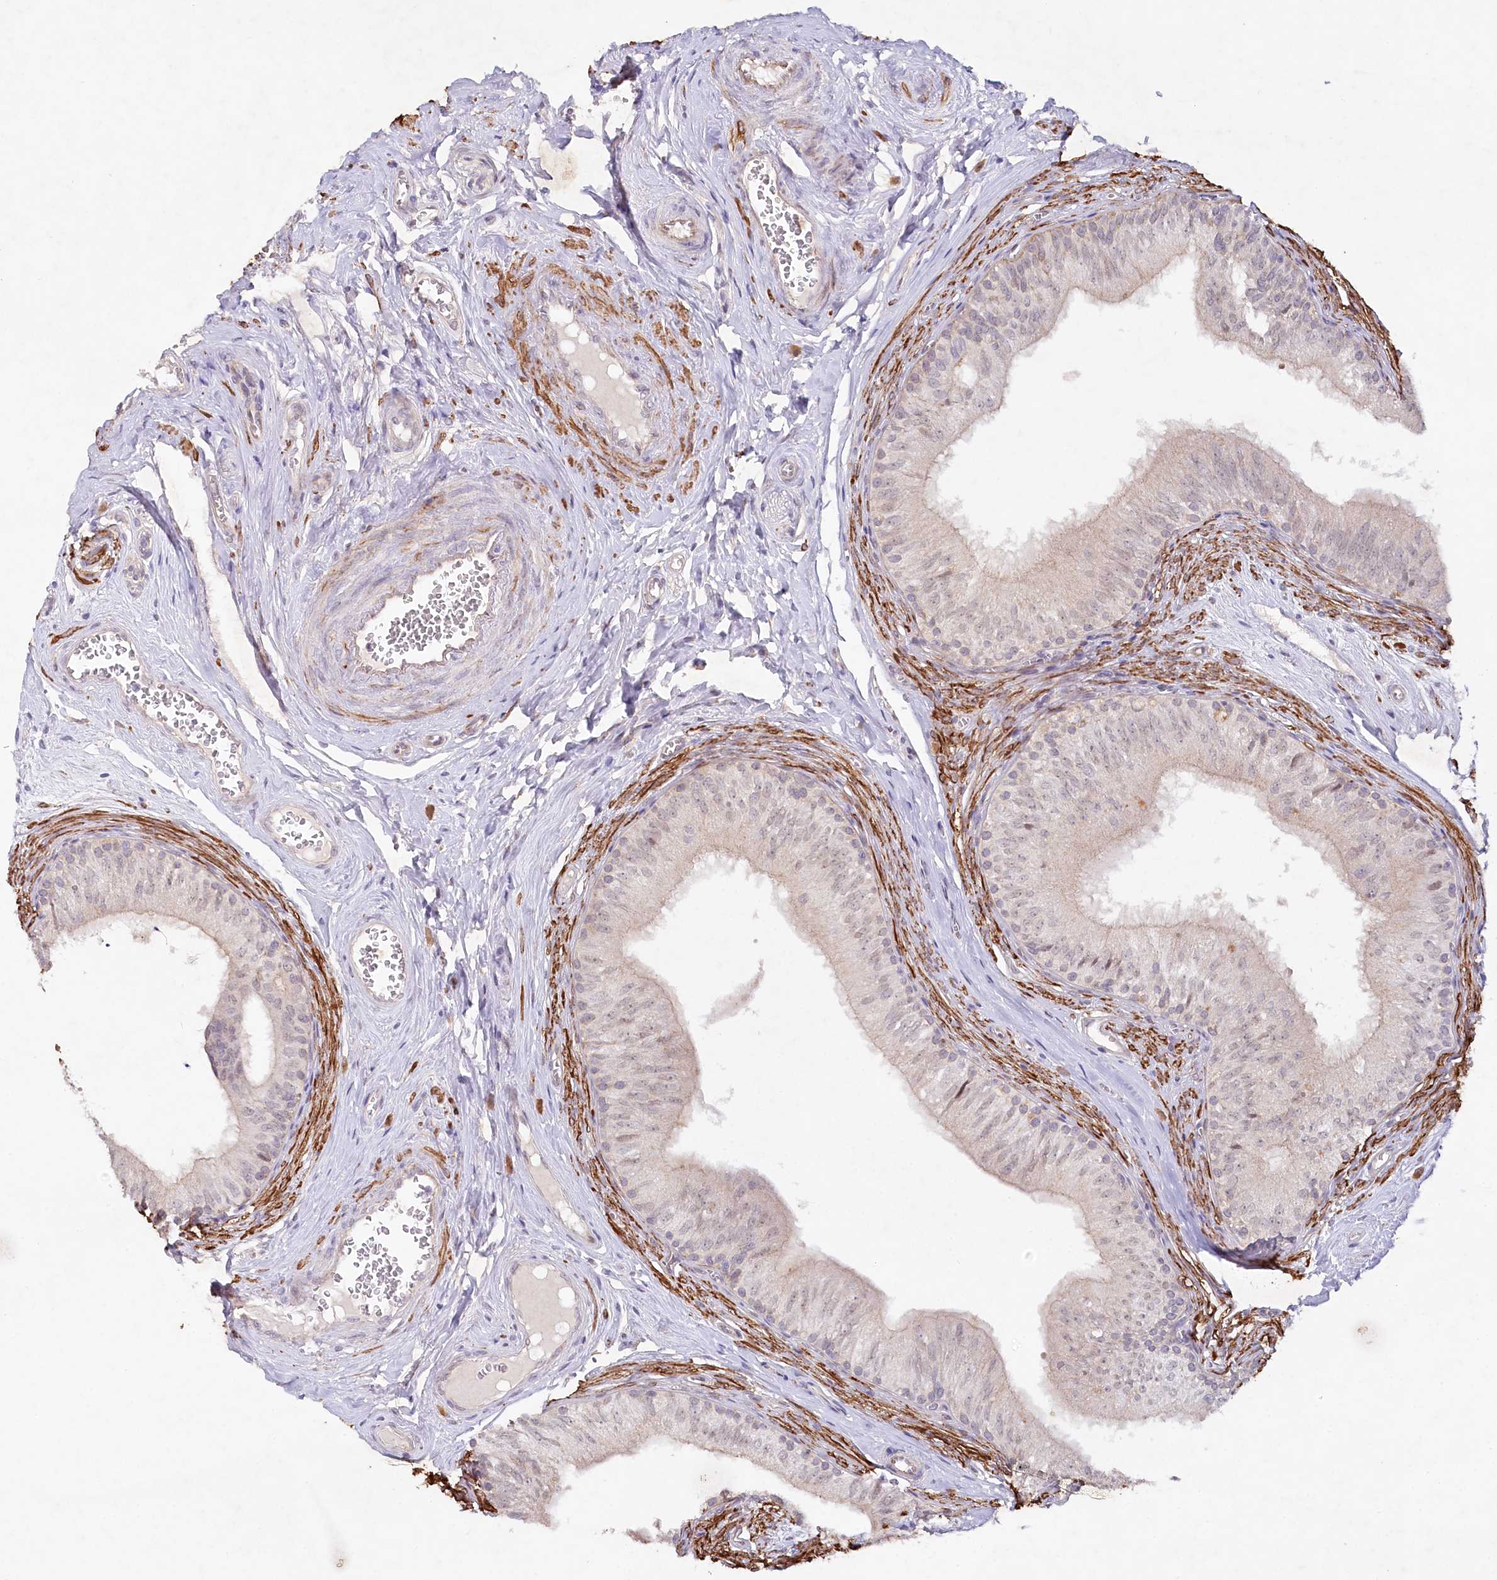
{"staining": {"intensity": "strong", "quantity": "<25%", "location": "cytoplasmic/membranous"}, "tissue": "epididymis", "cell_type": "Glandular cells", "image_type": "normal", "snomed": [{"axis": "morphology", "description": "Normal tissue, NOS"}, {"axis": "topography", "description": "Epididymis"}], "caption": "Immunohistochemistry (IHC) of unremarkable epididymis demonstrates medium levels of strong cytoplasmic/membranous expression in about <25% of glandular cells.", "gene": "ALDH3B1", "patient": {"sex": "male", "age": 46}}